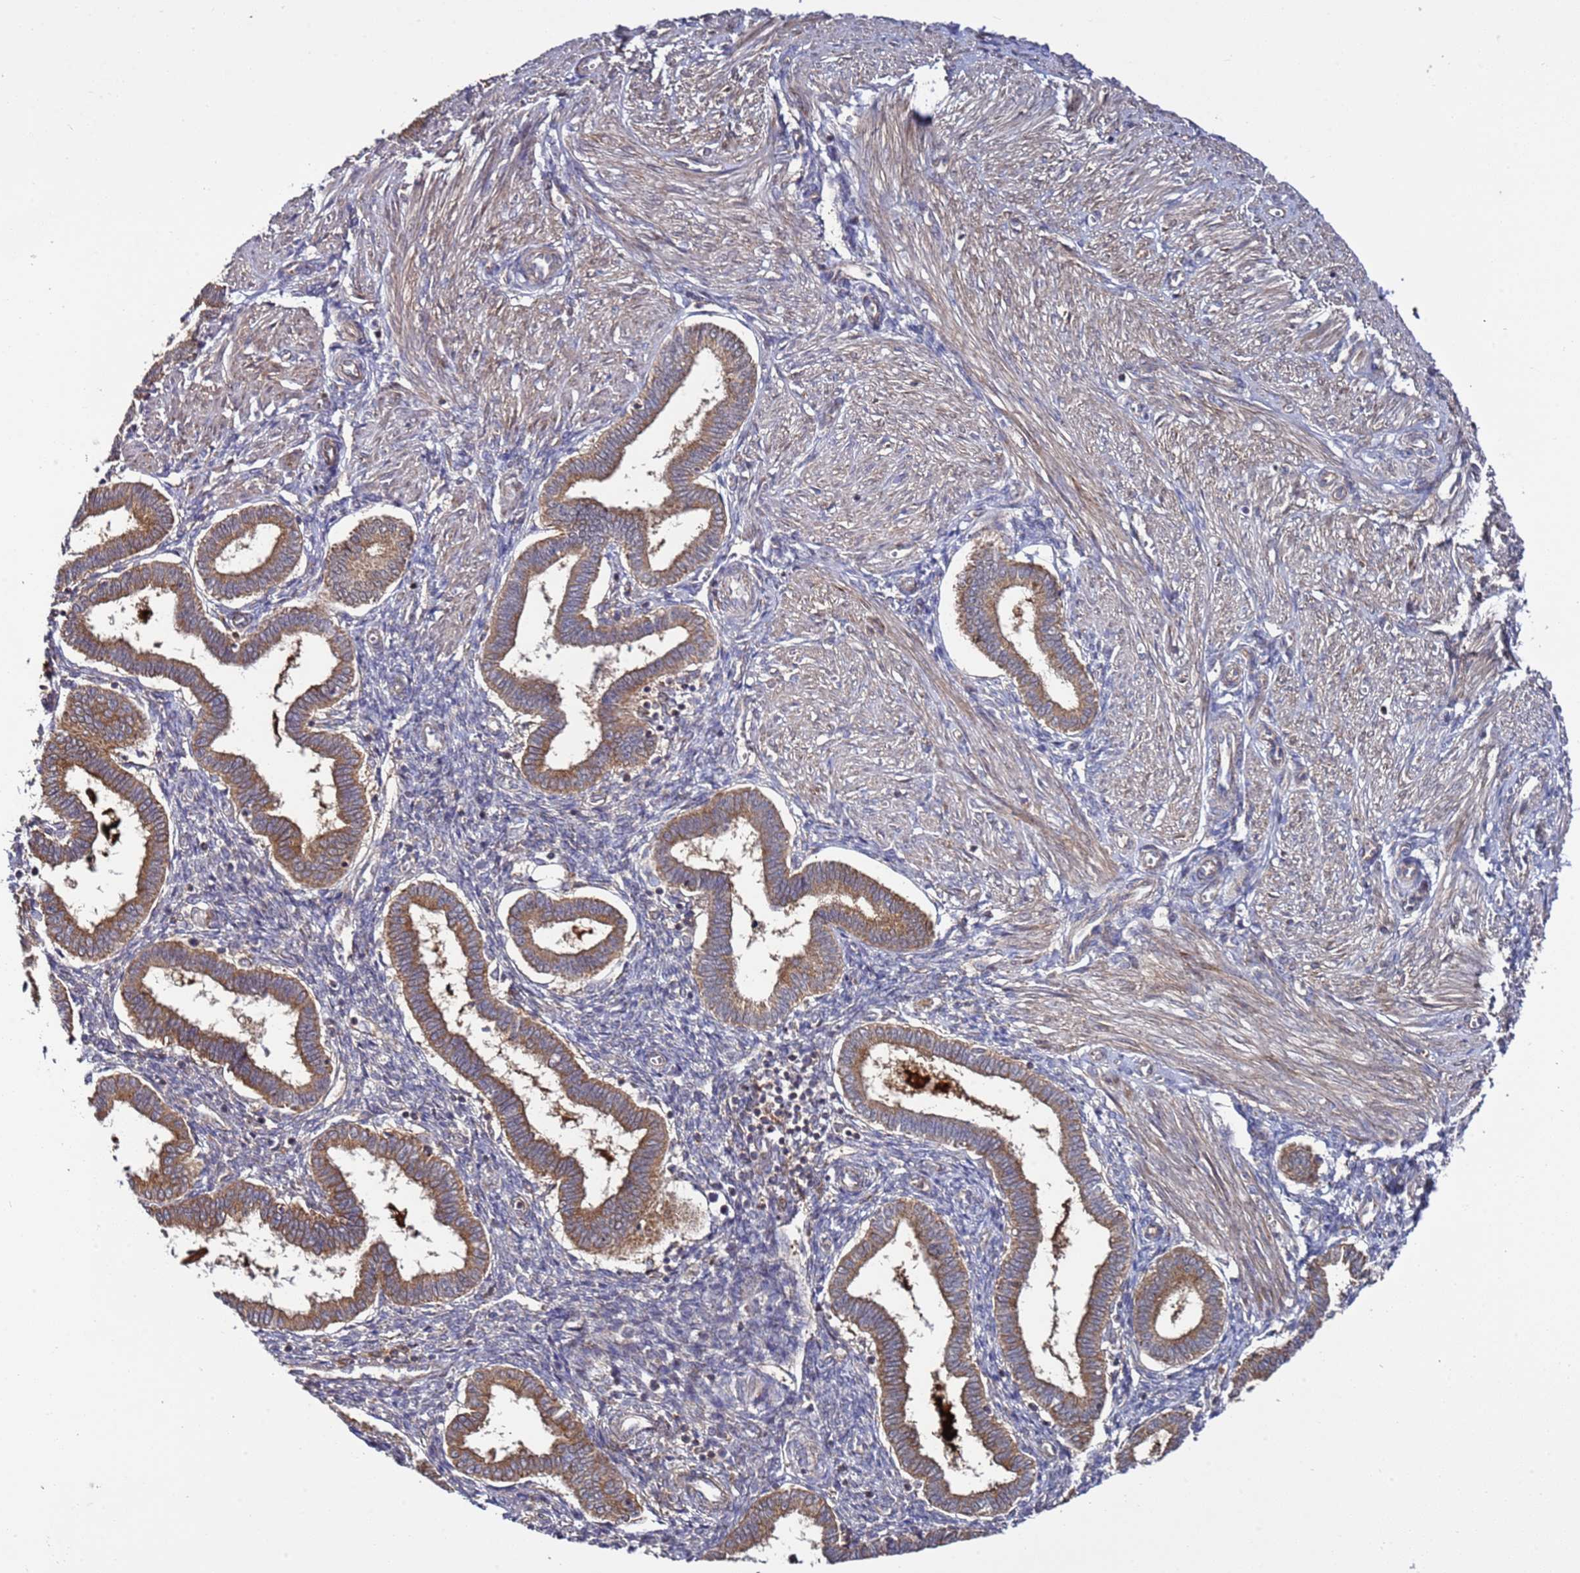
{"staining": {"intensity": "negative", "quantity": "none", "location": "none"}, "tissue": "endometrium", "cell_type": "Cells in endometrial stroma", "image_type": "normal", "snomed": [{"axis": "morphology", "description": "Normal tissue, NOS"}, {"axis": "topography", "description": "Endometrium"}], "caption": "Human endometrium stained for a protein using IHC demonstrates no expression in cells in endometrial stroma.", "gene": "TMEM176B", "patient": {"sex": "female", "age": 24}}